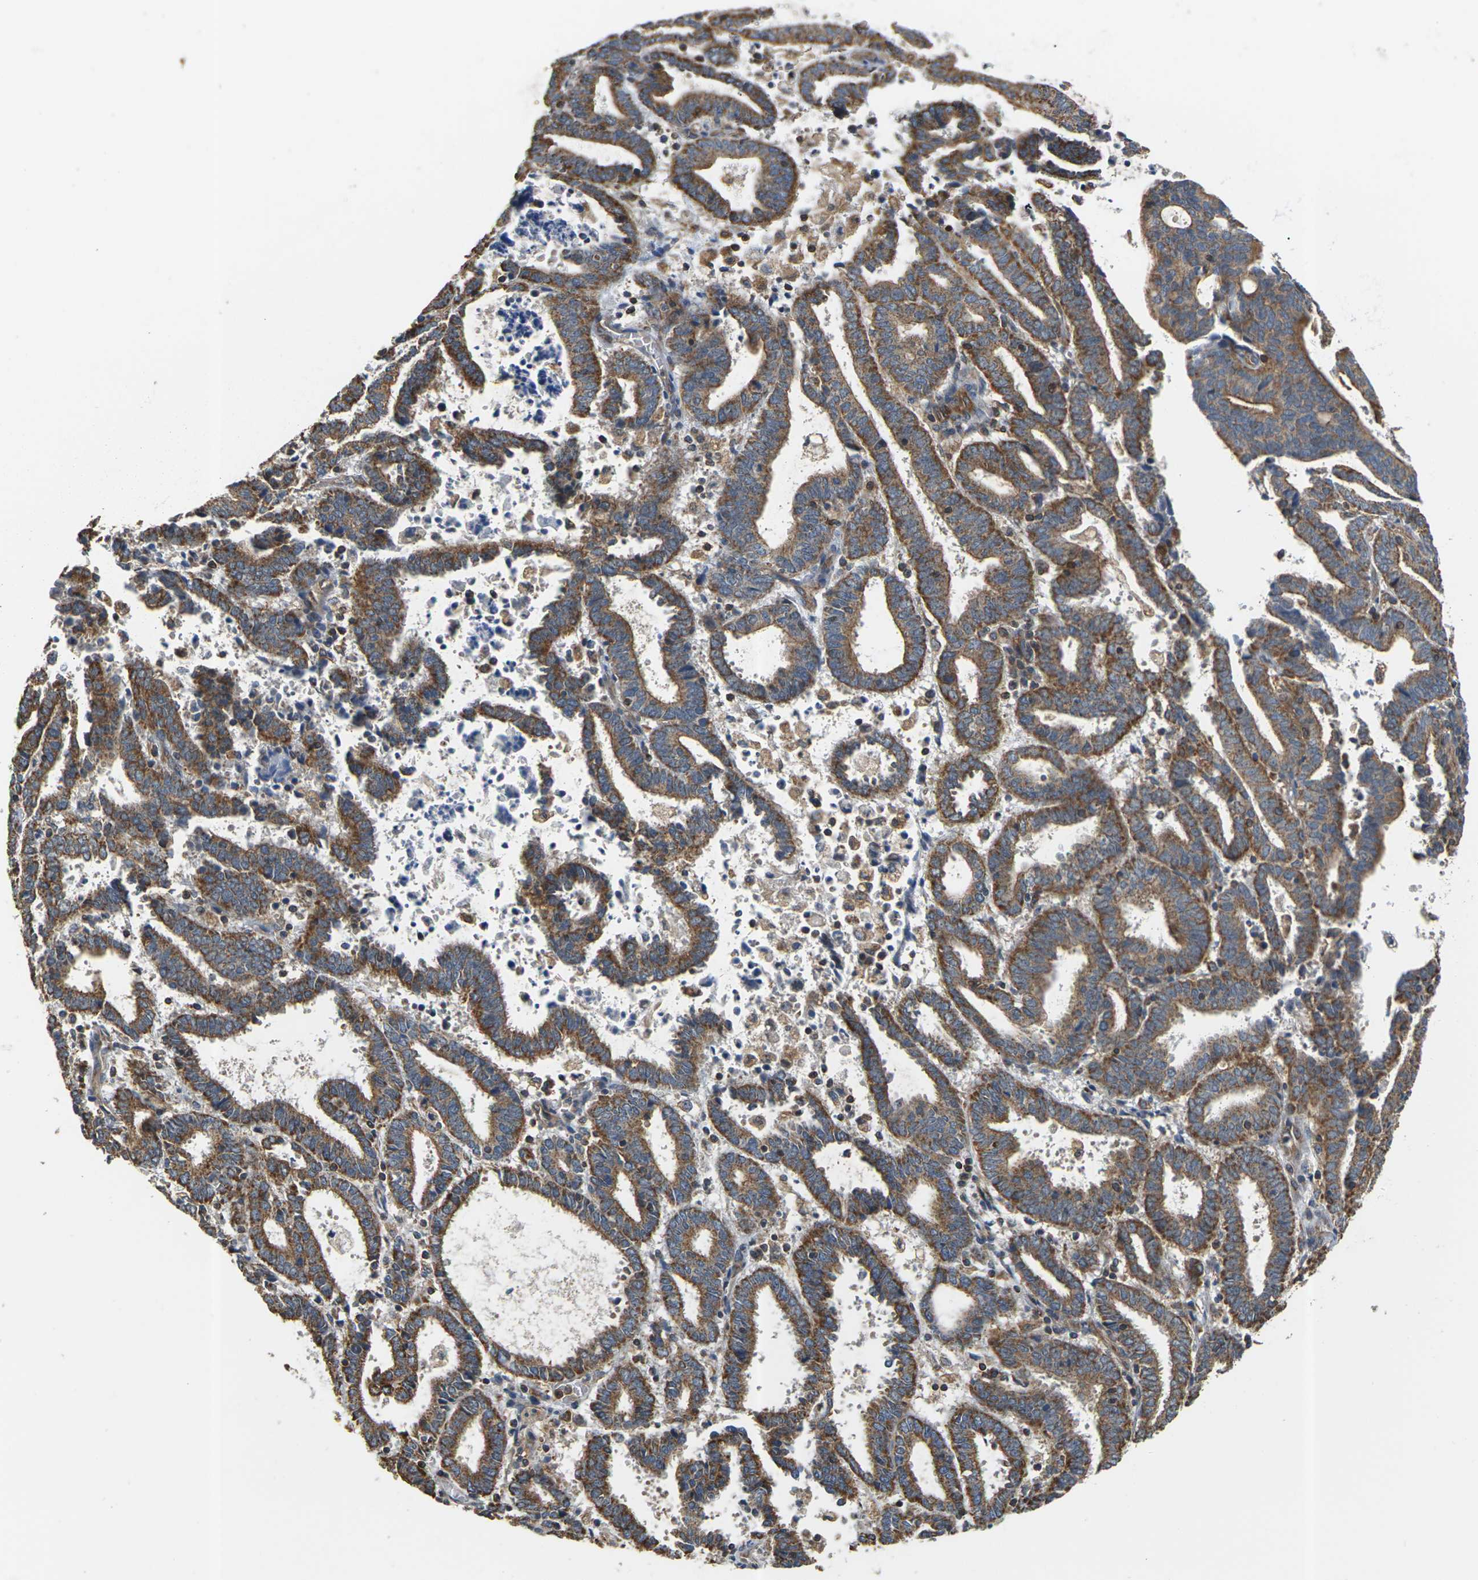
{"staining": {"intensity": "moderate", "quantity": ">75%", "location": "cytoplasmic/membranous"}, "tissue": "endometrial cancer", "cell_type": "Tumor cells", "image_type": "cancer", "snomed": [{"axis": "morphology", "description": "Adenocarcinoma, NOS"}, {"axis": "topography", "description": "Uterus"}], "caption": "Brown immunohistochemical staining in human adenocarcinoma (endometrial) displays moderate cytoplasmic/membranous positivity in approximately >75% of tumor cells.", "gene": "PCDHB4", "patient": {"sex": "female", "age": 83}}